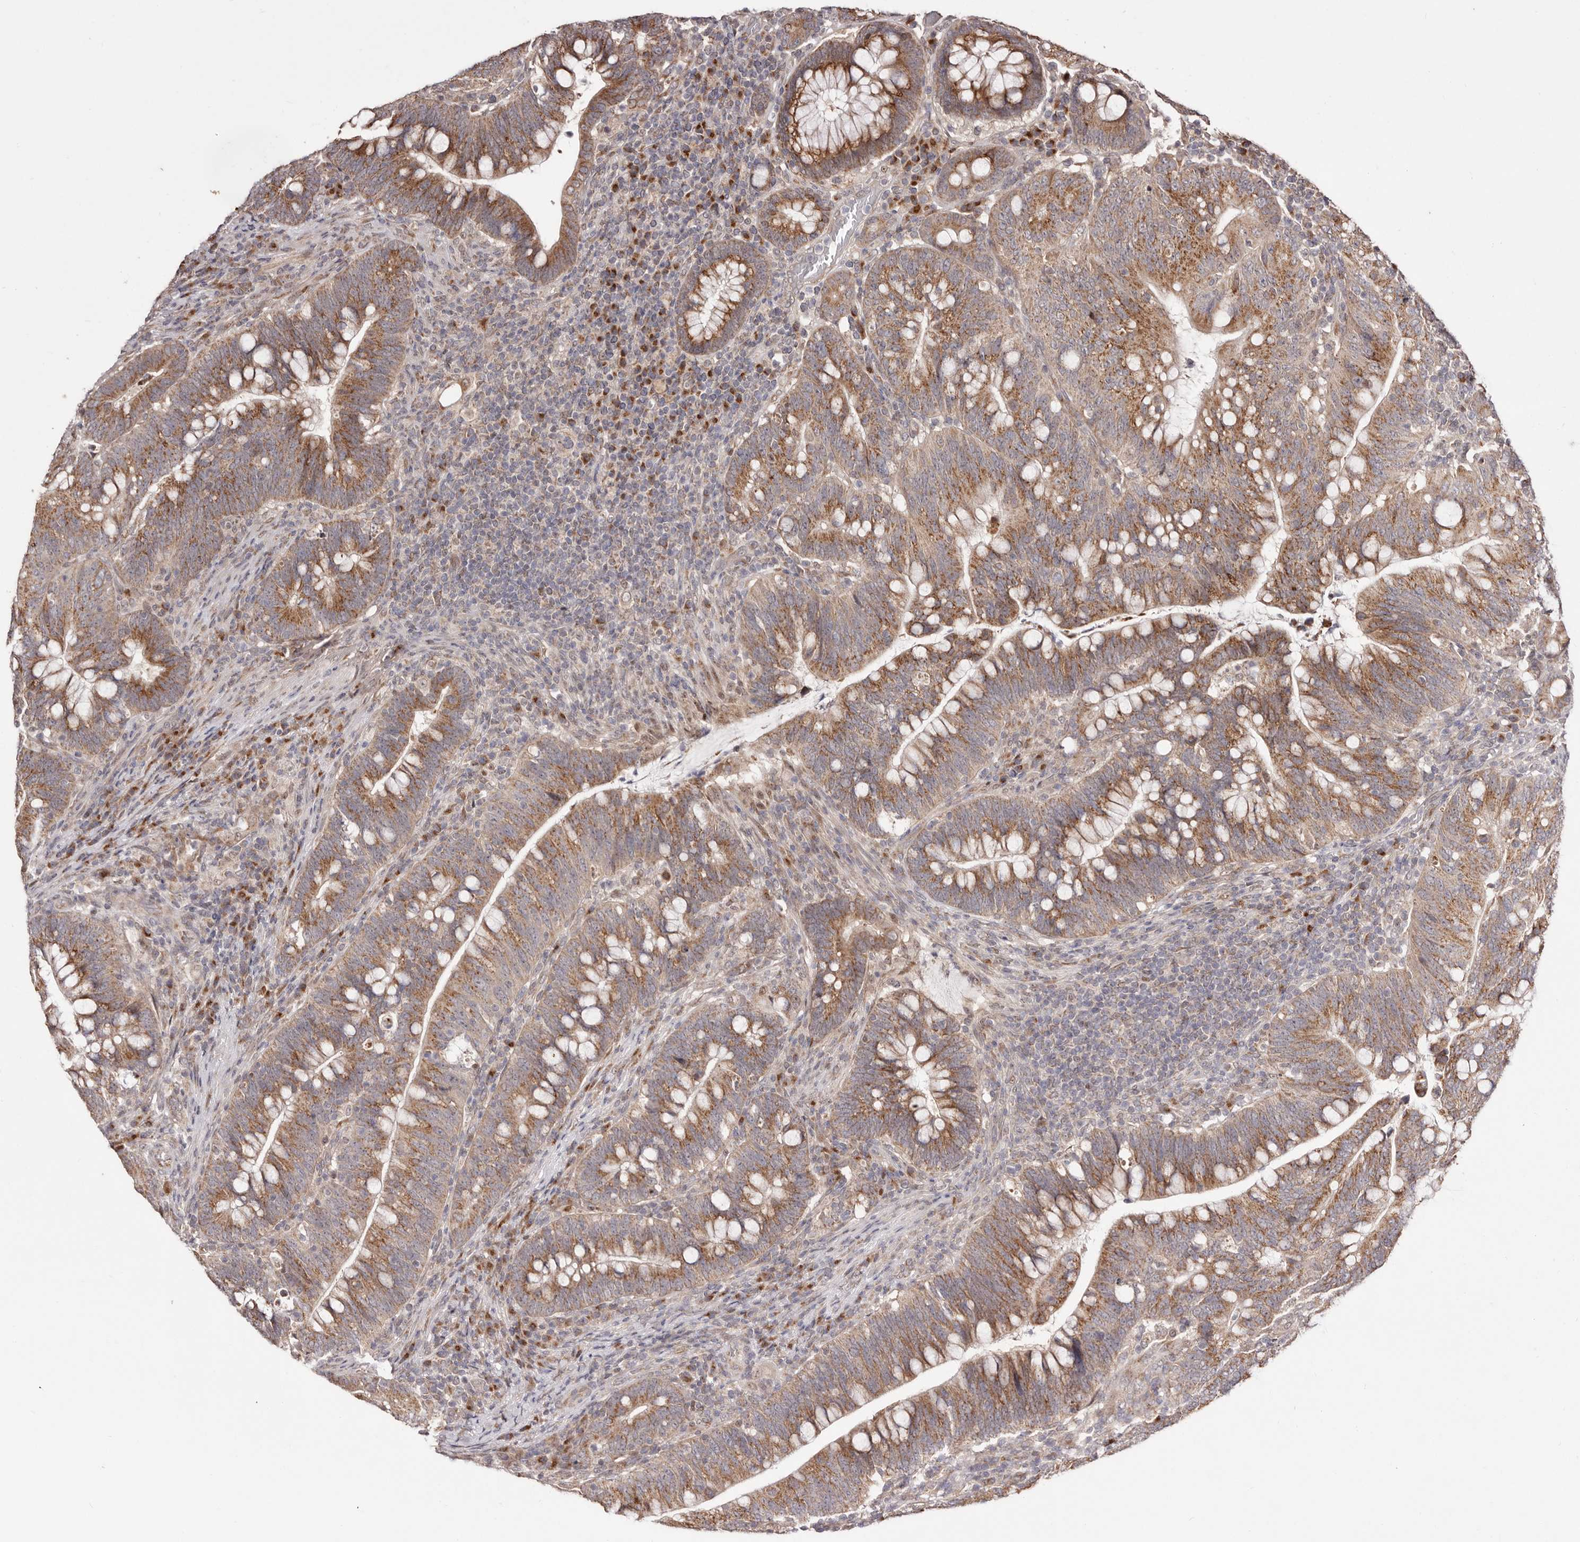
{"staining": {"intensity": "moderate", "quantity": ">75%", "location": "cytoplasmic/membranous"}, "tissue": "colorectal cancer", "cell_type": "Tumor cells", "image_type": "cancer", "snomed": [{"axis": "morphology", "description": "Adenocarcinoma, NOS"}, {"axis": "topography", "description": "Colon"}], "caption": "High-power microscopy captured an IHC micrograph of adenocarcinoma (colorectal), revealing moderate cytoplasmic/membranous expression in approximately >75% of tumor cells.", "gene": "EGR3", "patient": {"sex": "female", "age": 66}}